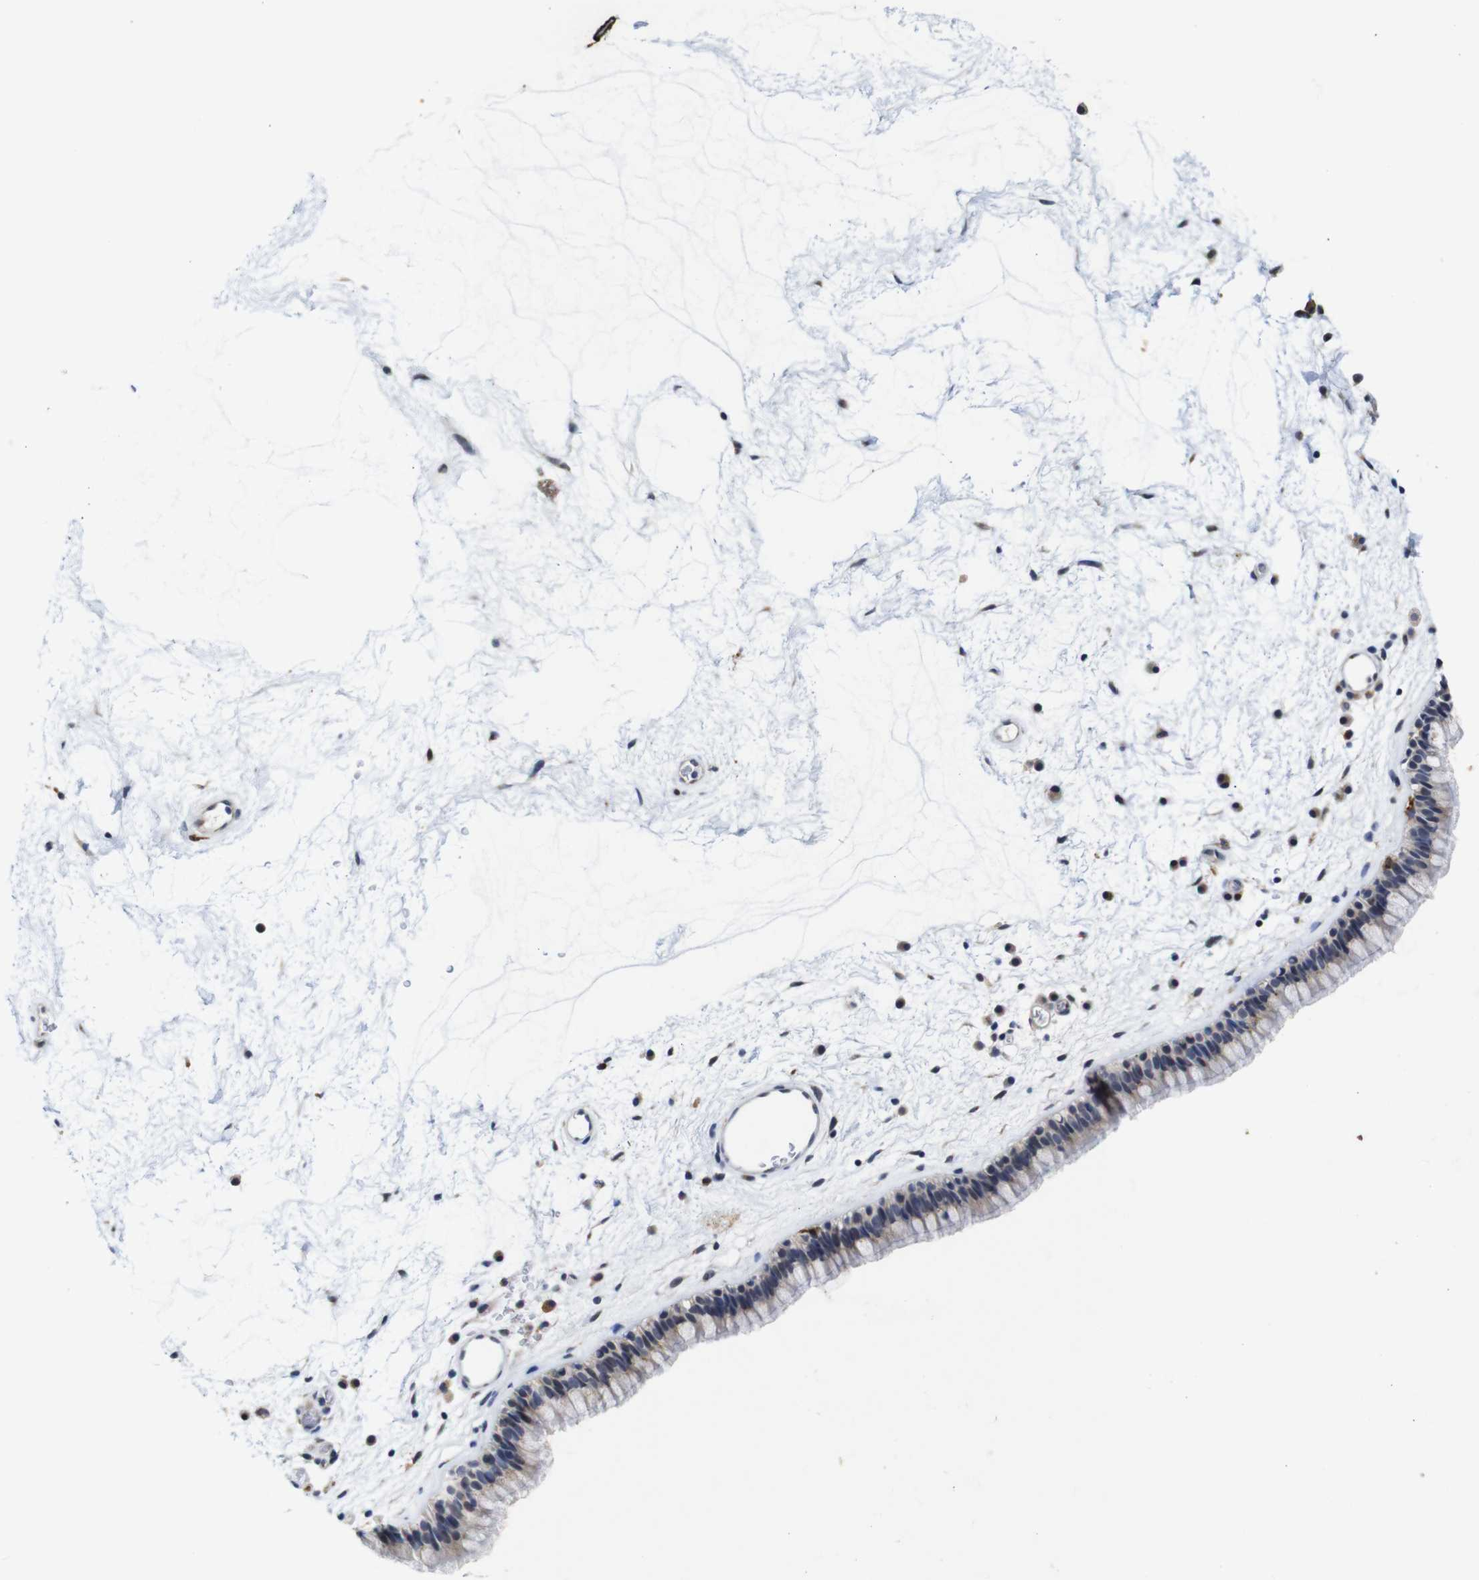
{"staining": {"intensity": "moderate", "quantity": "25%-75%", "location": "cytoplasmic/membranous,nuclear"}, "tissue": "nasopharynx", "cell_type": "Respiratory epithelial cells", "image_type": "normal", "snomed": [{"axis": "morphology", "description": "Normal tissue, NOS"}, {"axis": "morphology", "description": "Inflammation, NOS"}, {"axis": "topography", "description": "Nasopharynx"}], "caption": "A high-resolution histopathology image shows immunohistochemistry staining of unremarkable nasopharynx, which exhibits moderate cytoplasmic/membranous,nuclear staining in approximately 25%-75% of respiratory epithelial cells.", "gene": "FURIN", "patient": {"sex": "male", "age": 48}}